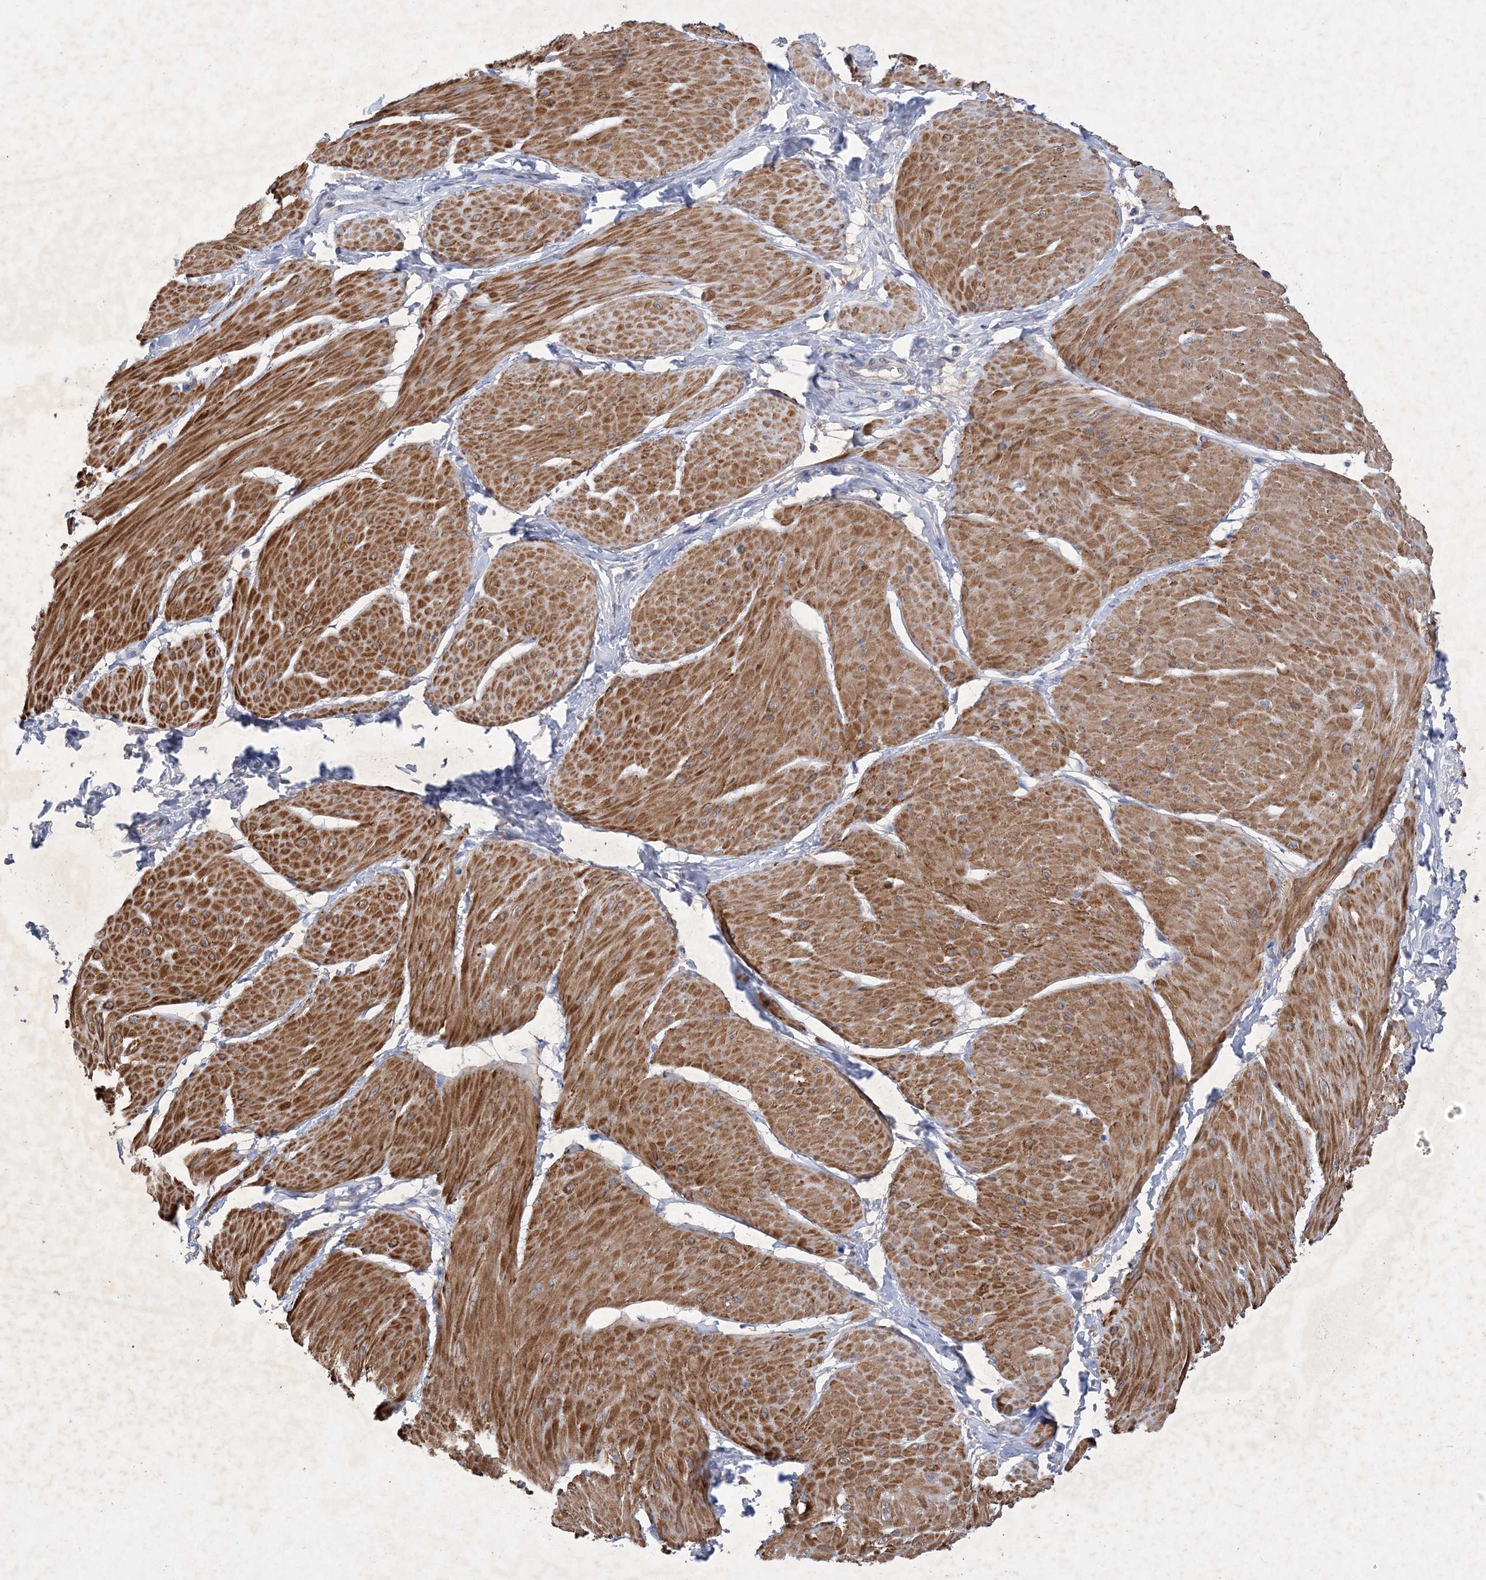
{"staining": {"intensity": "moderate", "quantity": ">75%", "location": "cytoplasmic/membranous"}, "tissue": "smooth muscle", "cell_type": "Smooth muscle cells", "image_type": "normal", "snomed": [{"axis": "morphology", "description": "Urothelial carcinoma, High grade"}, {"axis": "topography", "description": "Urinary bladder"}], "caption": "IHC image of unremarkable human smooth muscle stained for a protein (brown), which displays medium levels of moderate cytoplasmic/membranous expression in approximately >75% of smooth muscle cells.", "gene": "C11orf58", "patient": {"sex": "male", "age": 46}}